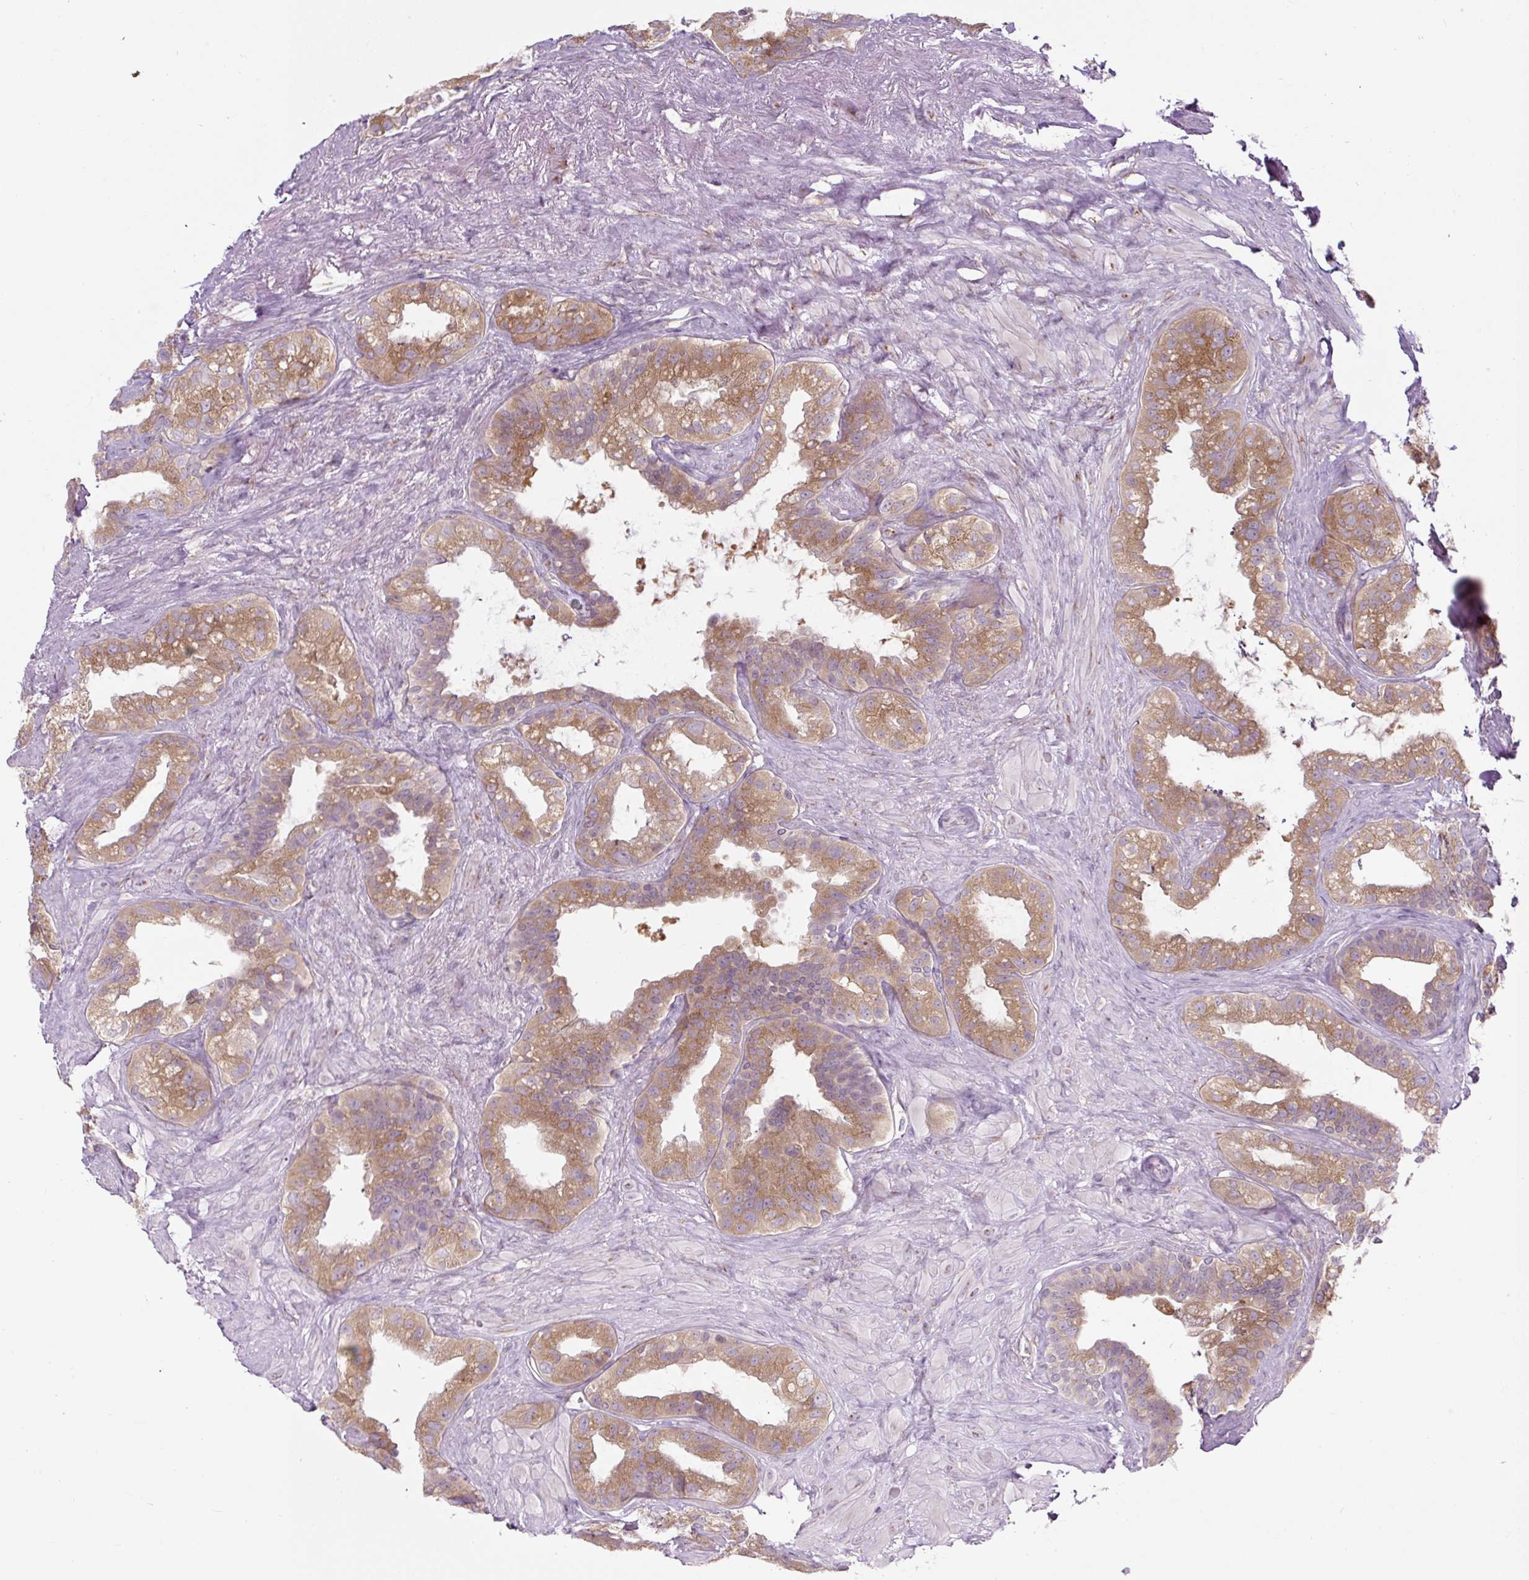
{"staining": {"intensity": "moderate", "quantity": ">75%", "location": "cytoplasmic/membranous"}, "tissue": "seminal vesicle", "cell_type": "Glandular cells", "image_type": "normal", "snomed": [{"axis": "morphology", "description": "Normal tissue, NOS"}, {"axis": "topography", "description": "Seminal veicle"}, {"axis": "topography", "description": "Peripheral nerve tissue"}], "caption": "Protein staining of benign seminal vesicle demonstrates moderate cytoplasmic/membranous positivity in approximately >75% of glandular cells.", "gene": "MLX", "patient": {"sex": "male", "age": 76}}